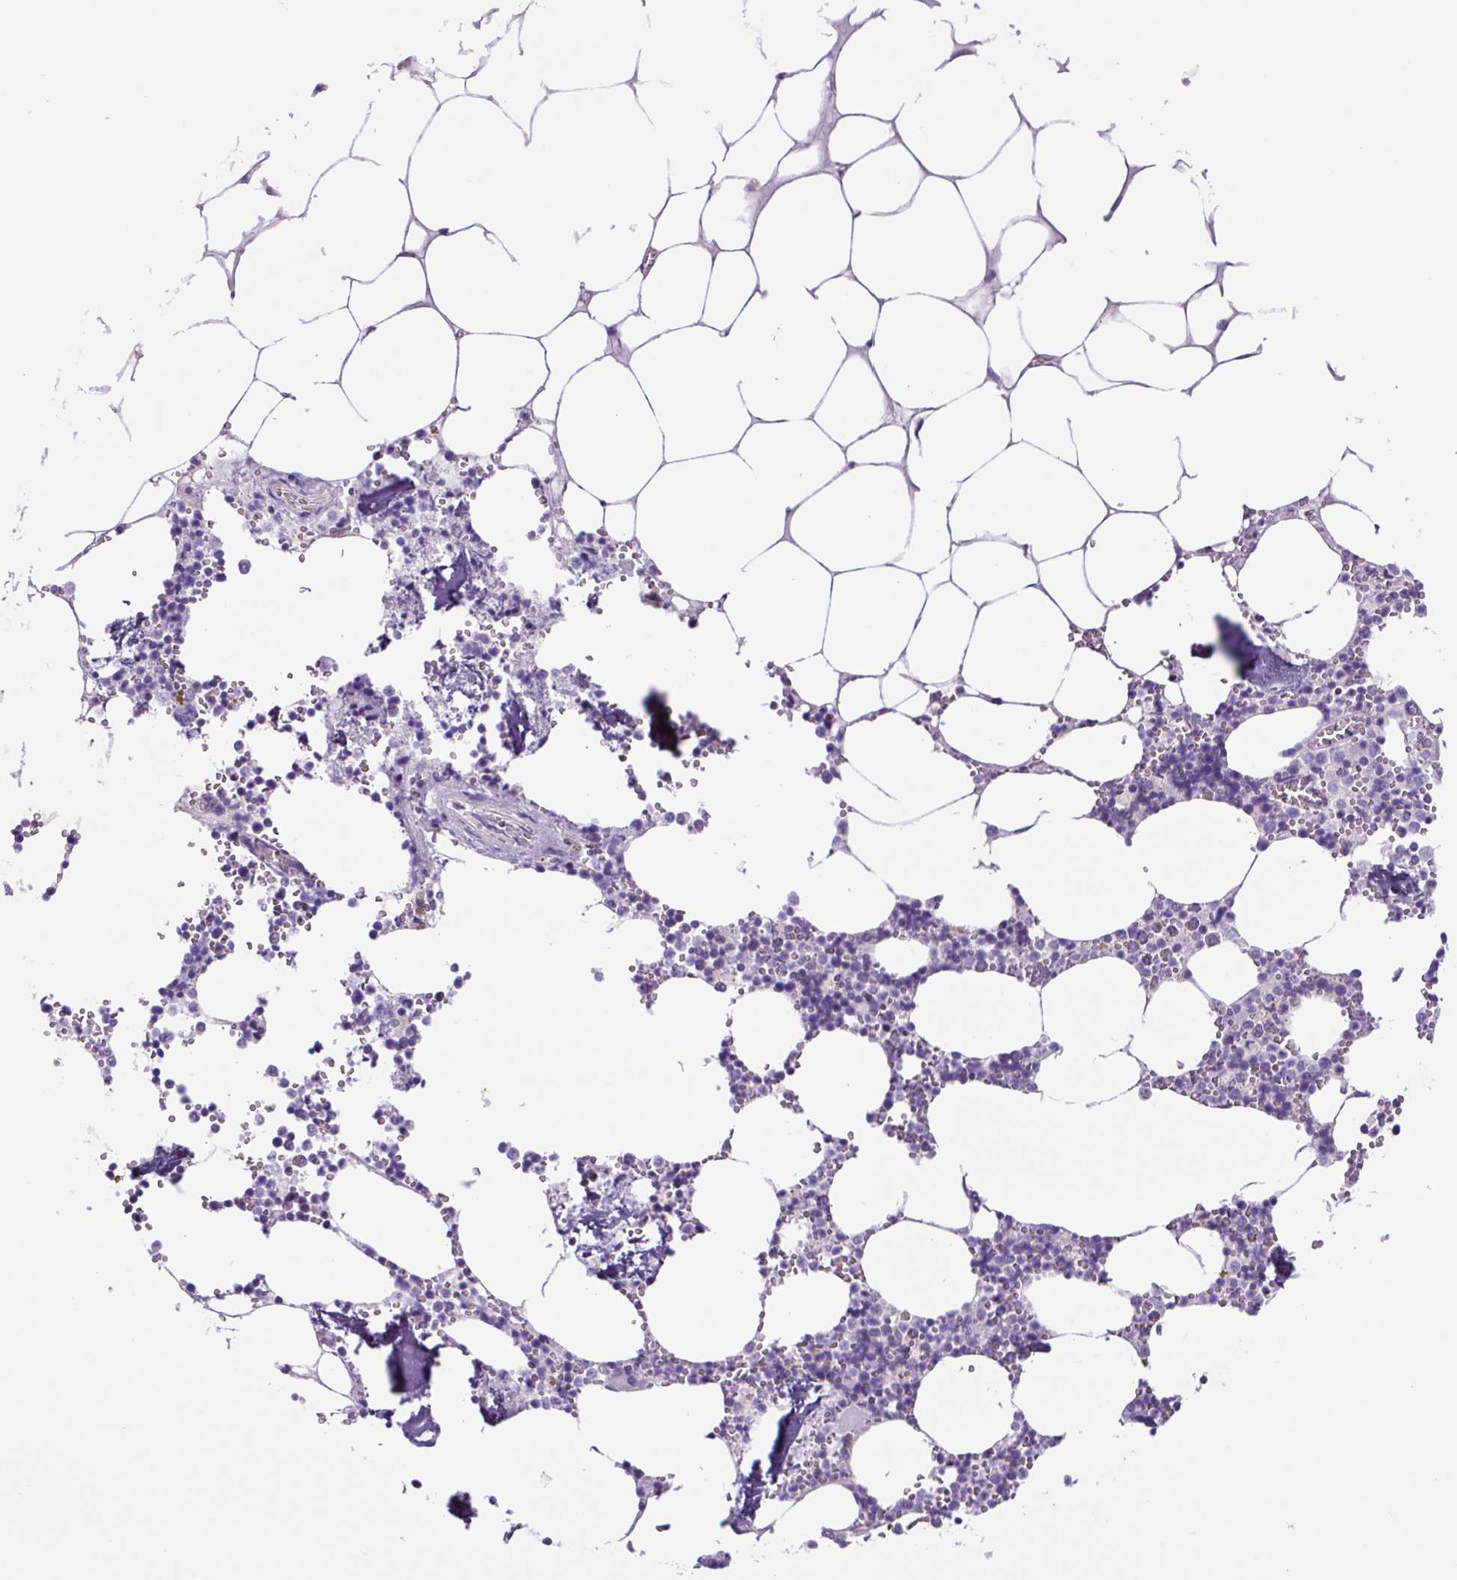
{"staining": {"intensity": "negative", "quantity": "none", "location": "none"}, "tissue": "bone marrow", "cell_type": "Hematopoietic cells", "image_type": "normal", "snomed": [{"axis": "morphology", "description": "Normal tissue, NOS"}, {"axis": "topography", "description": "Bone marrow"}], "caption": "A photomicrograph of human bone marrow is negative for staining in hematopoietic cells. The staining is performed using DAB (3,3'-diaminobenzidine) brown chromogen with nuclei counter-stained in using hematoxylin.", "gene": "GORASP1", "patient": {"sex": "male", "age": 54}}